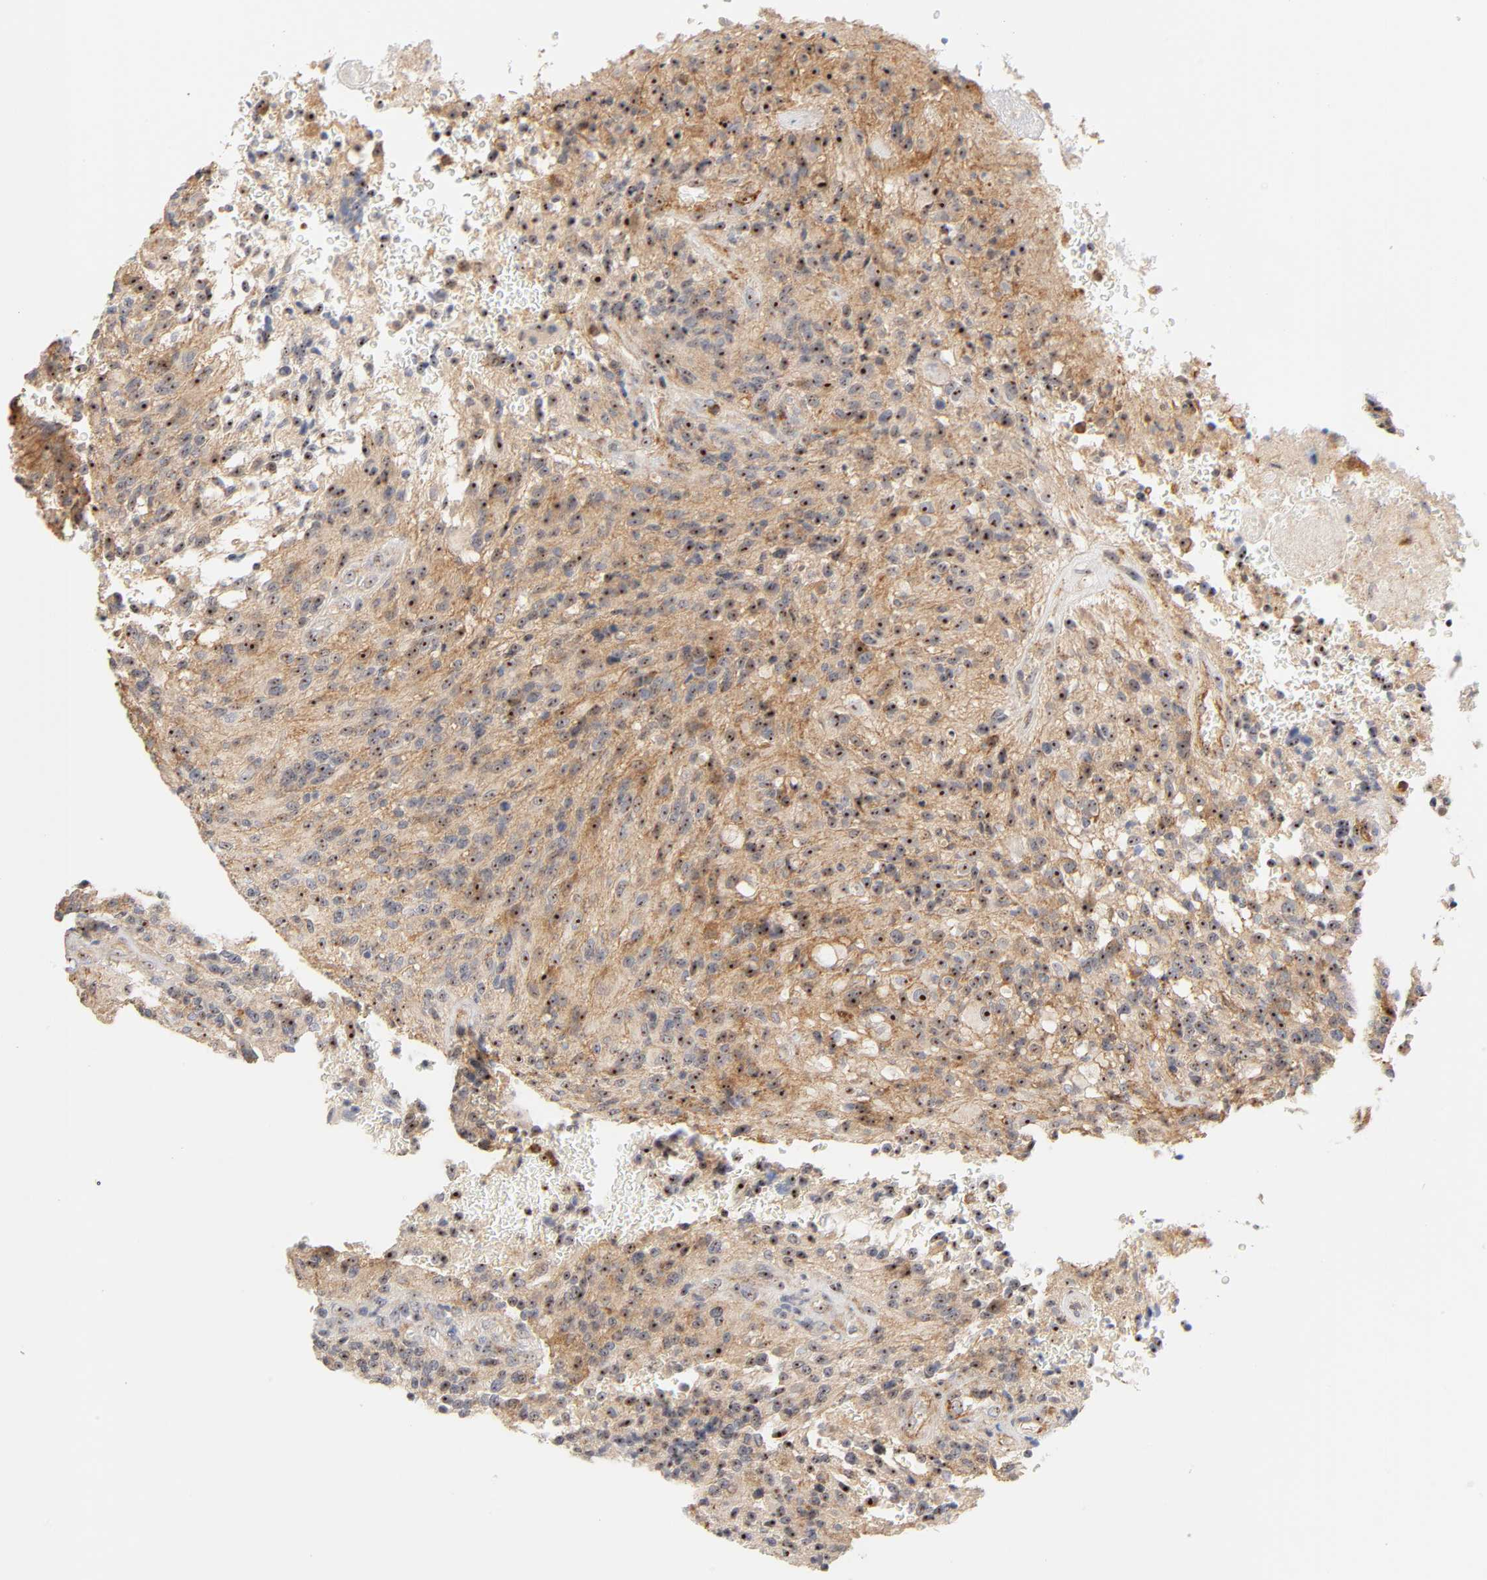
{"staining": {"intensity": "strong", "quantity": ">75%", "location": "cytoplasmic/membranous,nuclear"}, "tissue": "glioma", "cell_type": "Tumor cells", "image_type": "cancer", "snomed": [{"axis": "morphology", "description": "Normal tissue, NOS"}, {"axis": "morphology", "description": "Glioma, malignant, High grade"}, {"axis": "topography", "description": "Cerebral cortex"}], "caption": "Immunohistochemical staining of human glioma exhibits strong cytoplasmic/membranous and nuclear protein positivity in approximately >75% of tumor cells.", "gene": "PLD1", "patient": {"sex": "male", "age": 56}}